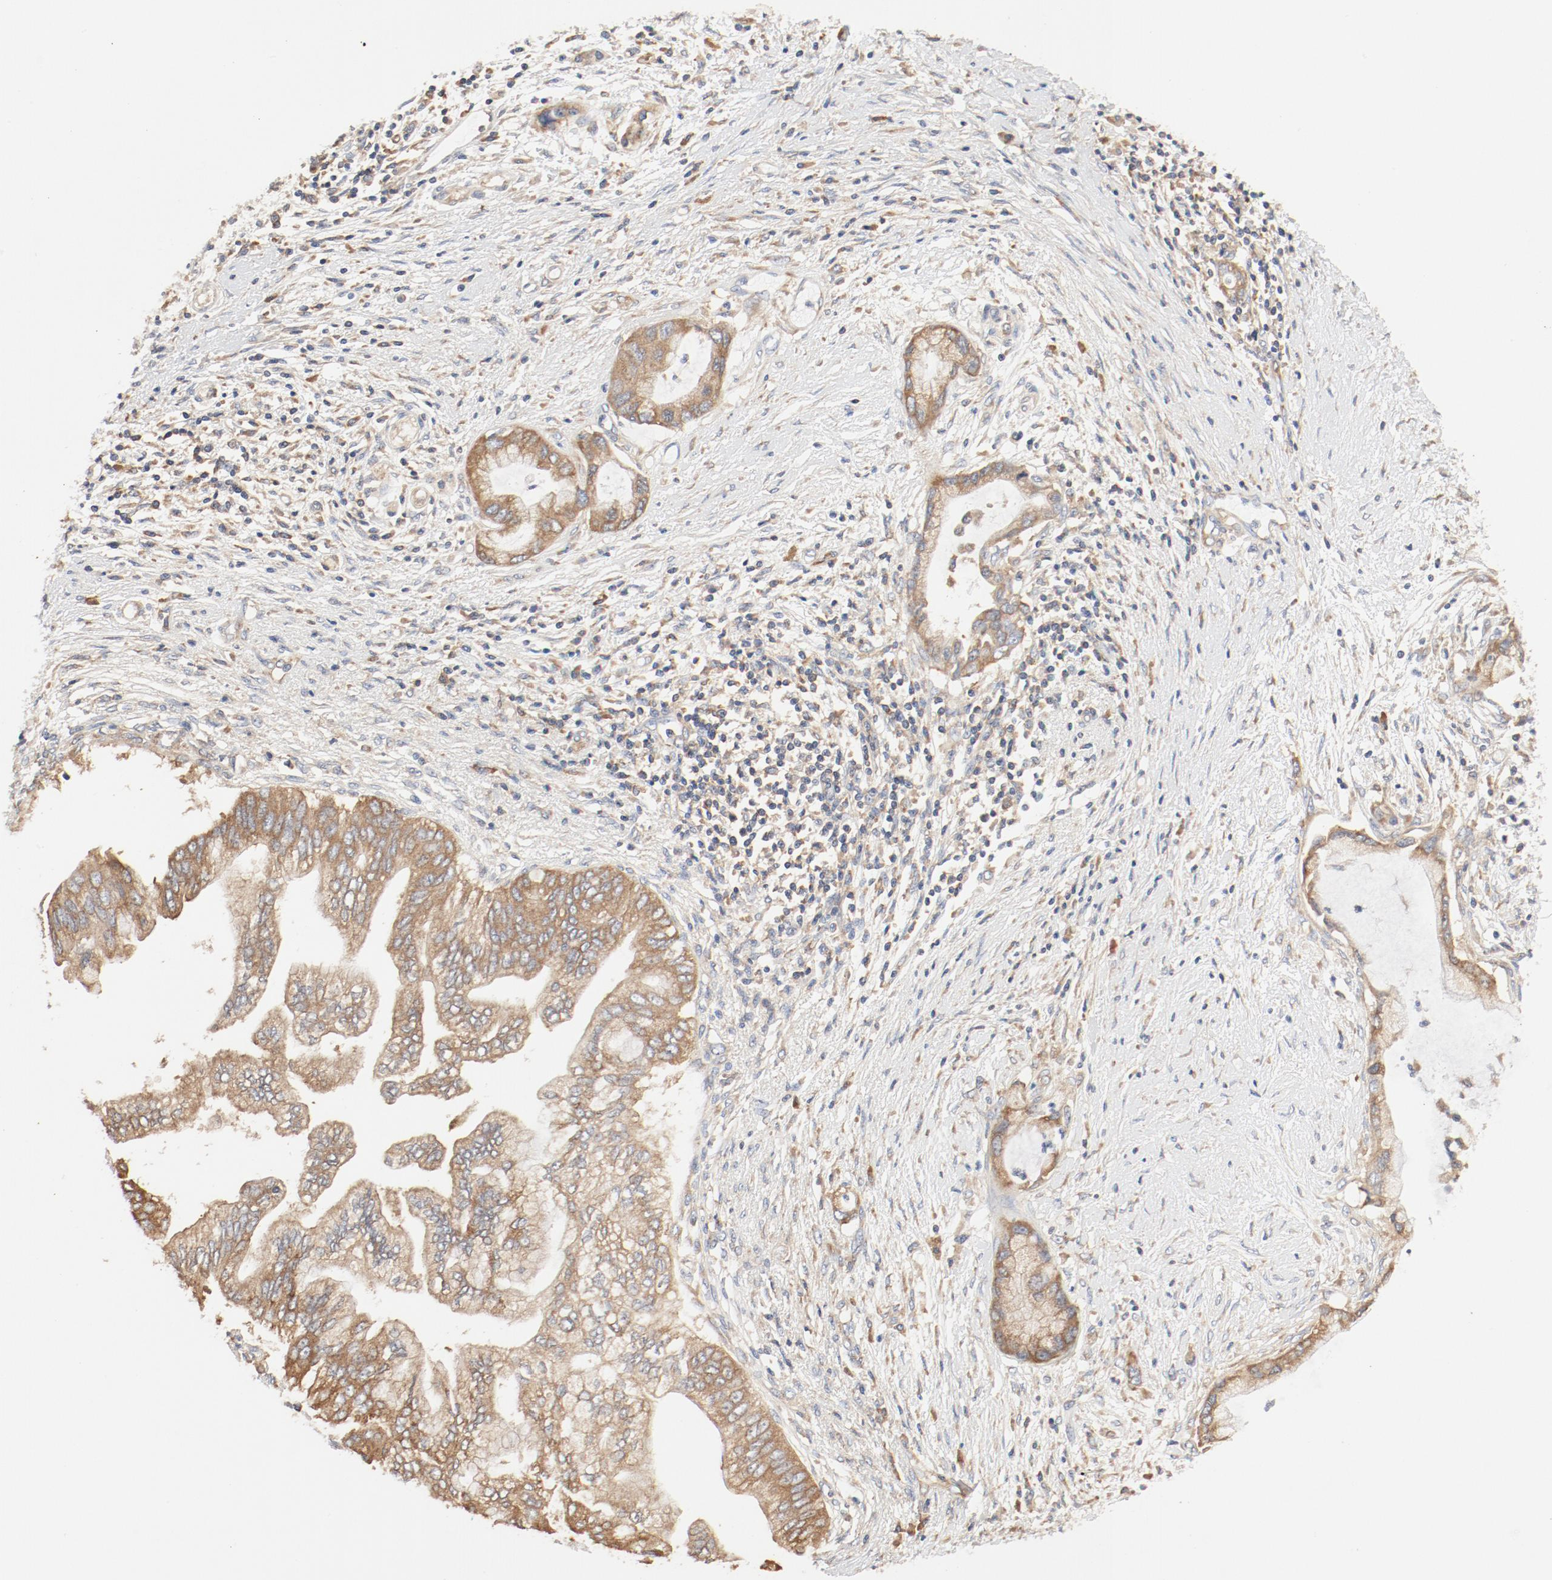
{"staining": {"intensity": "moderate", "quantity": ">75%", "location": "cytoplasmic/membranous"}, "tissue": "pancreatic cancer", "cell_type": "Tumor cells", "image_type": "cancer", "snomed": [{"axis": "morphology", "description": "Adenocarcinoma, NOS"}, {"axis": "topography", "description": "Pancreas"}], "caption": "A histopathology image of pancreatic adenocarcinoma stained for a protein demonstrates moderate cytoplasmic/membranous brown staining in tumor cells.", "gene": "RPS6", "patient": {"sex": "female", "age": 59}}